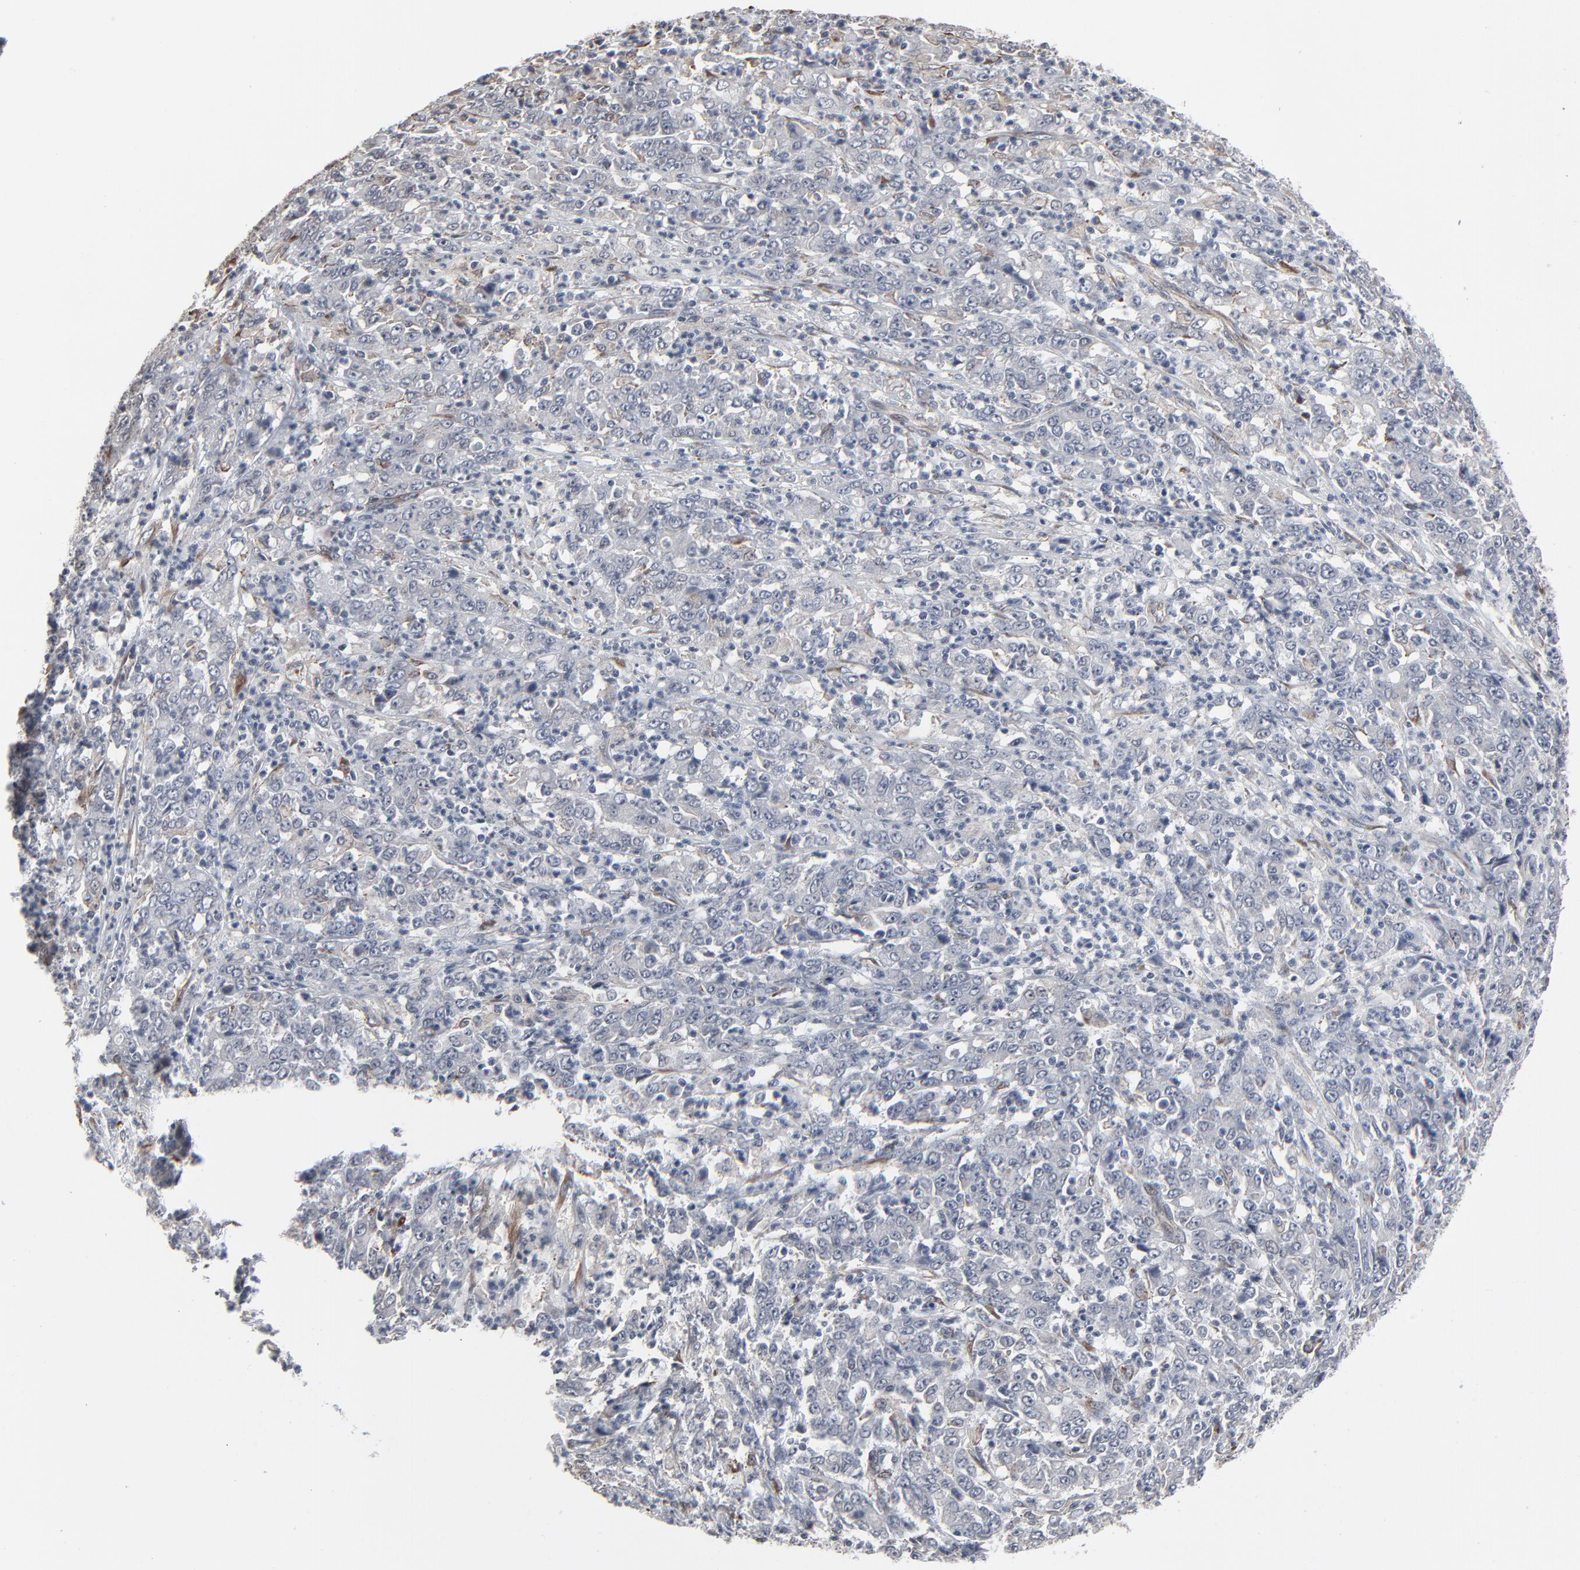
{"staining": {"intensity": "weak", "quantity": "<25%", "location": "cytoplasmic/membranous"}, "tissue": "stomach cancer", "cell_type": "Tumor cells", "image_type": "cancer", "snomed": [{"axis": "morphology", "description": "Adenocarcinoma, NOS"}, {"axis": "topography", "description": "Stomach, lower"}], "caption": "This photomicrograph is of stomach cancer (adenocarcinoma) stained with immunohistochemistry to label a protein in brown with the nuclei are counter-stained blue. There is no expression in tumor cells.", "gene": "CTNND1", "patient": {"sex": "female", "age": 71}}